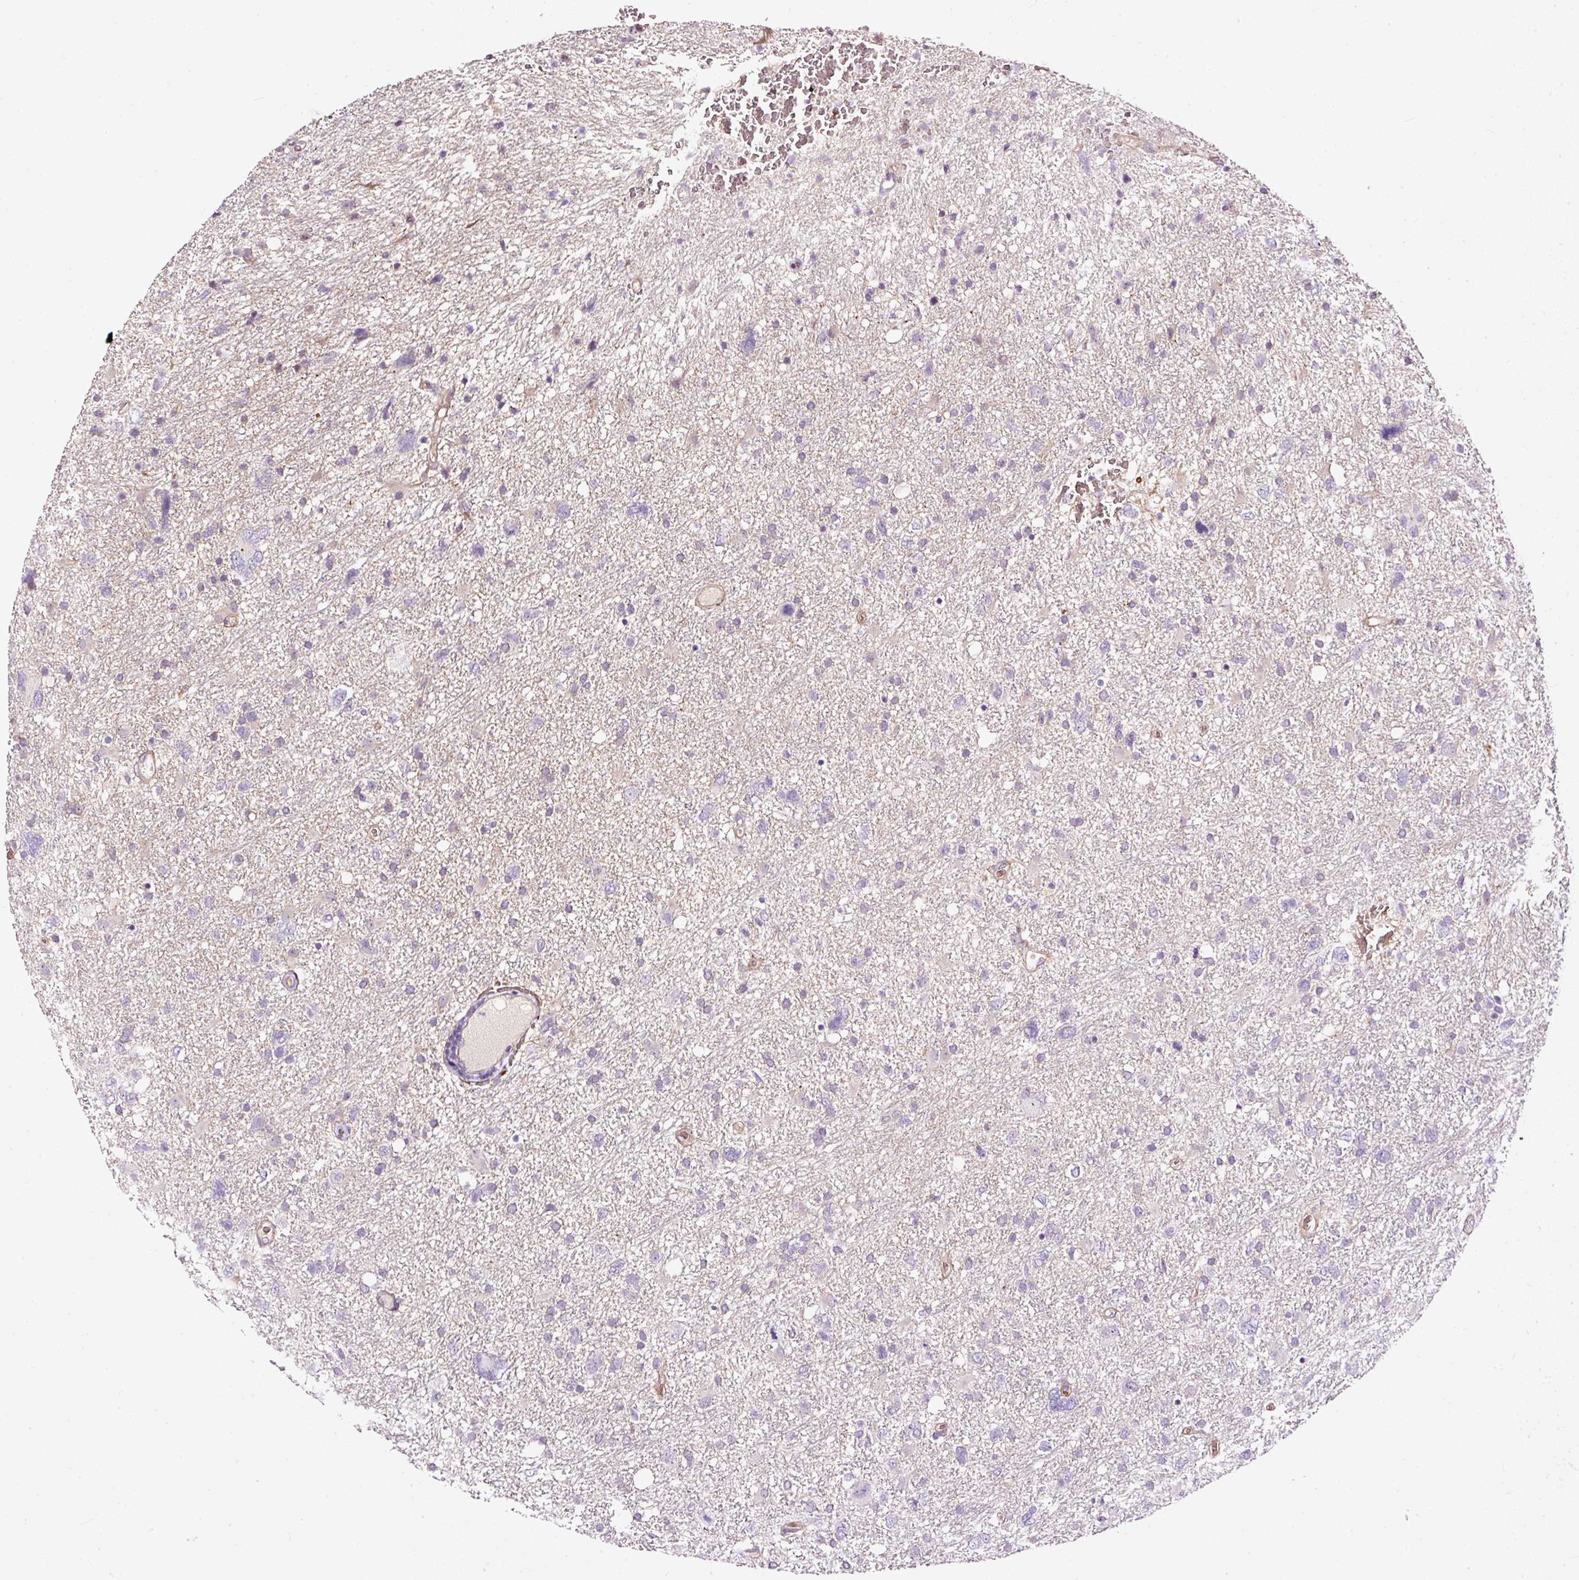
{"staining": {"intensity": "negative", "quantity": "none", "location": "none"}, "tissue": "glioma", "cell_type": "Tumor cells", "image_type": "cancer", "snomed": [{"axis": "morphology", "description": "Glioma, malignant, High grade"}, {"axis": "topography", "description": "Brain"}], "caption": "Tumor cells are negative for protein expression in human high-grade glioma (malignant).", "gene": "USHBP1", "patient": {"sex": "male", "age": 61}}